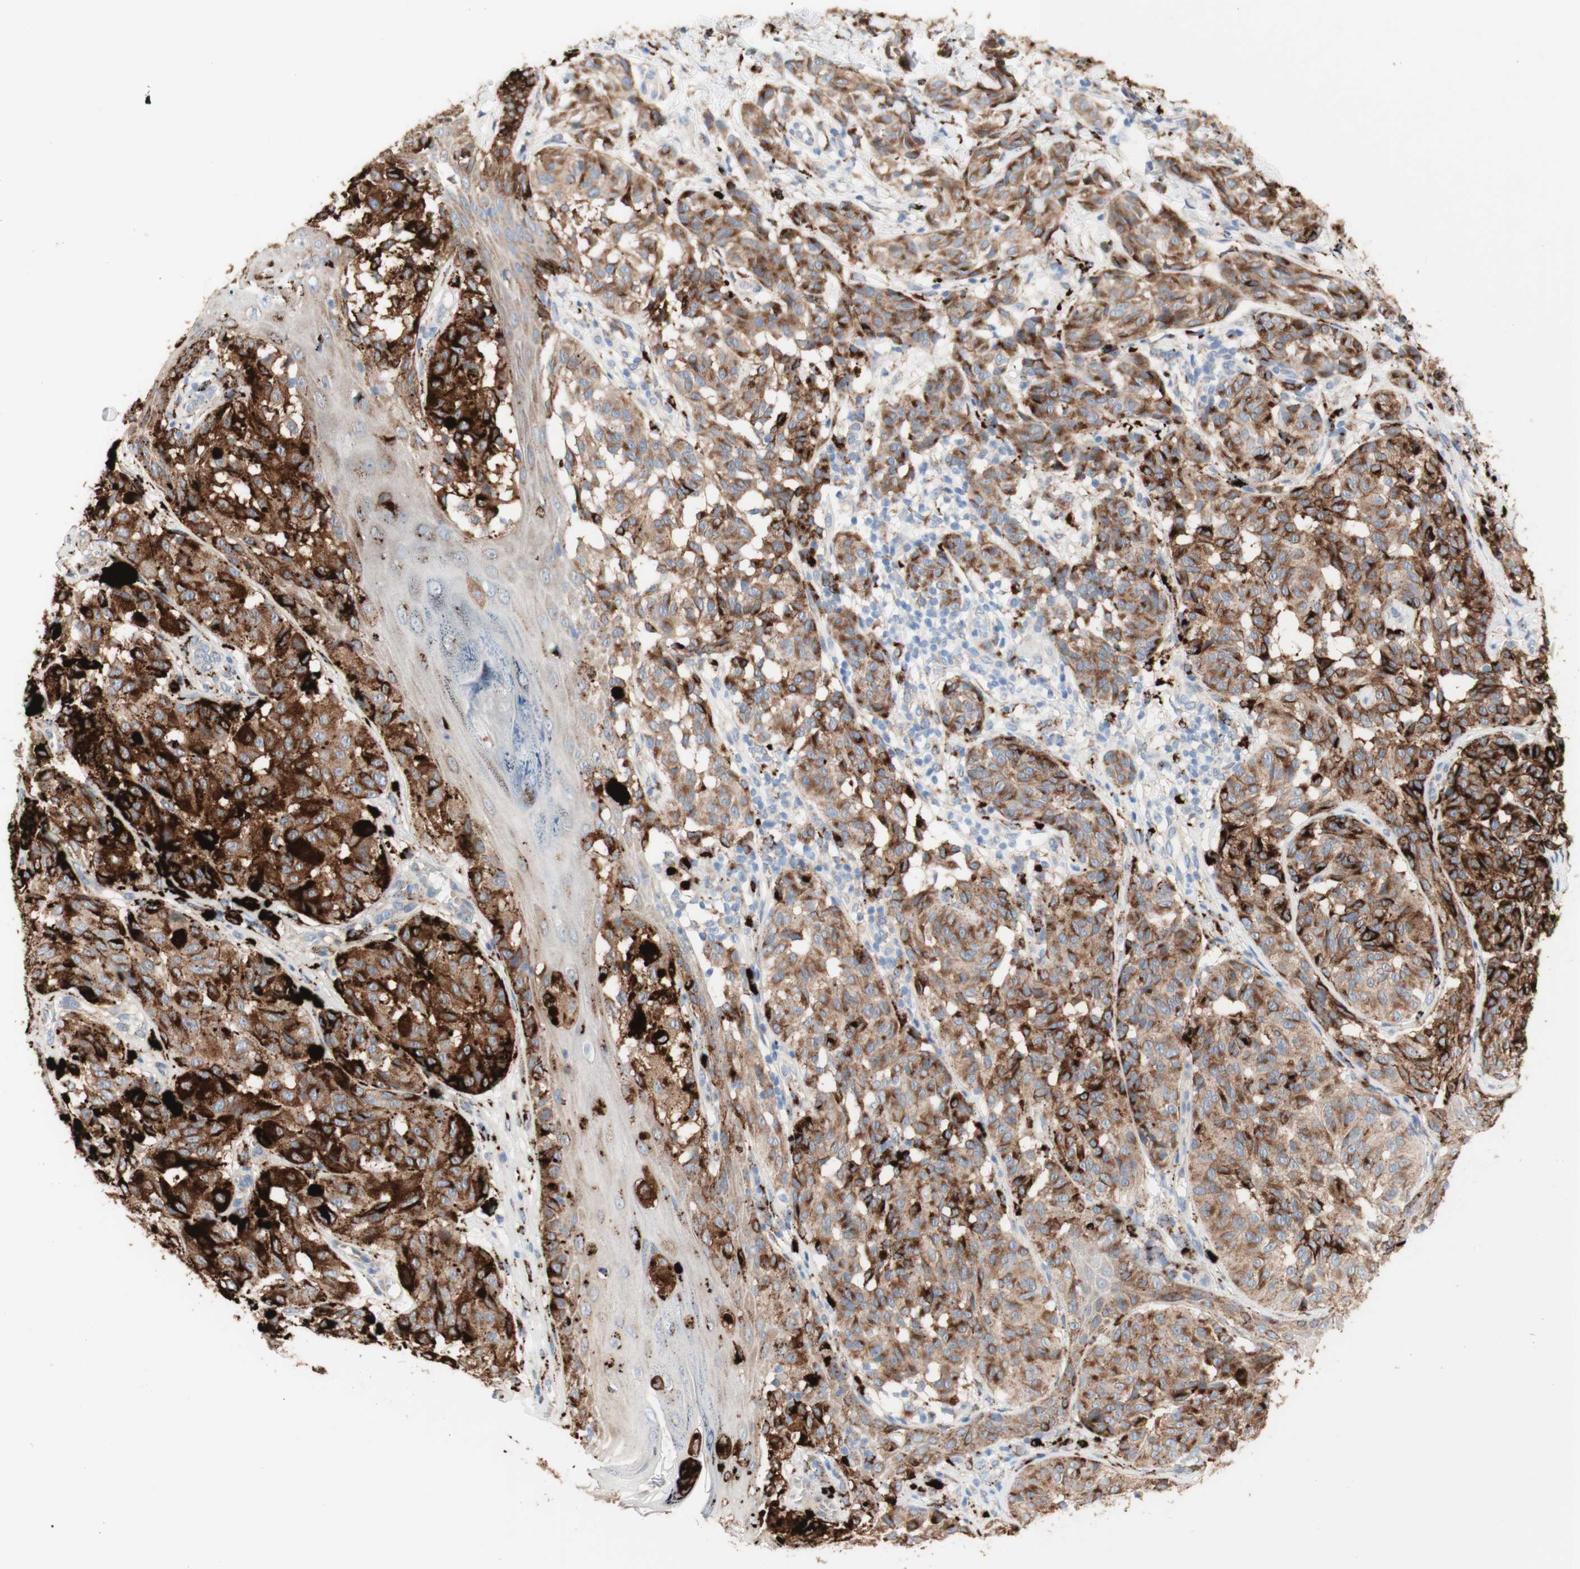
{"staining": {"intensity": "strong", "quantity": "25%-75%", "location": "cytoplasmic/membranous"}, "tissue": "melanoma", "cell_type": "Tumor cells", "image_type": "cancer", "snomed": [{"axis": "morphology", "description": "Malignant melanoma, NOS"}, {"axis": "topography", "description": "Skin"}], "caption": "Protein staining of melanoma tissue reveals strong cytoplasmic/membranous staining in about 25%-75% of tumor cells.", "gene": "URB2", "patient": {"sex": "female", "age": 46}}